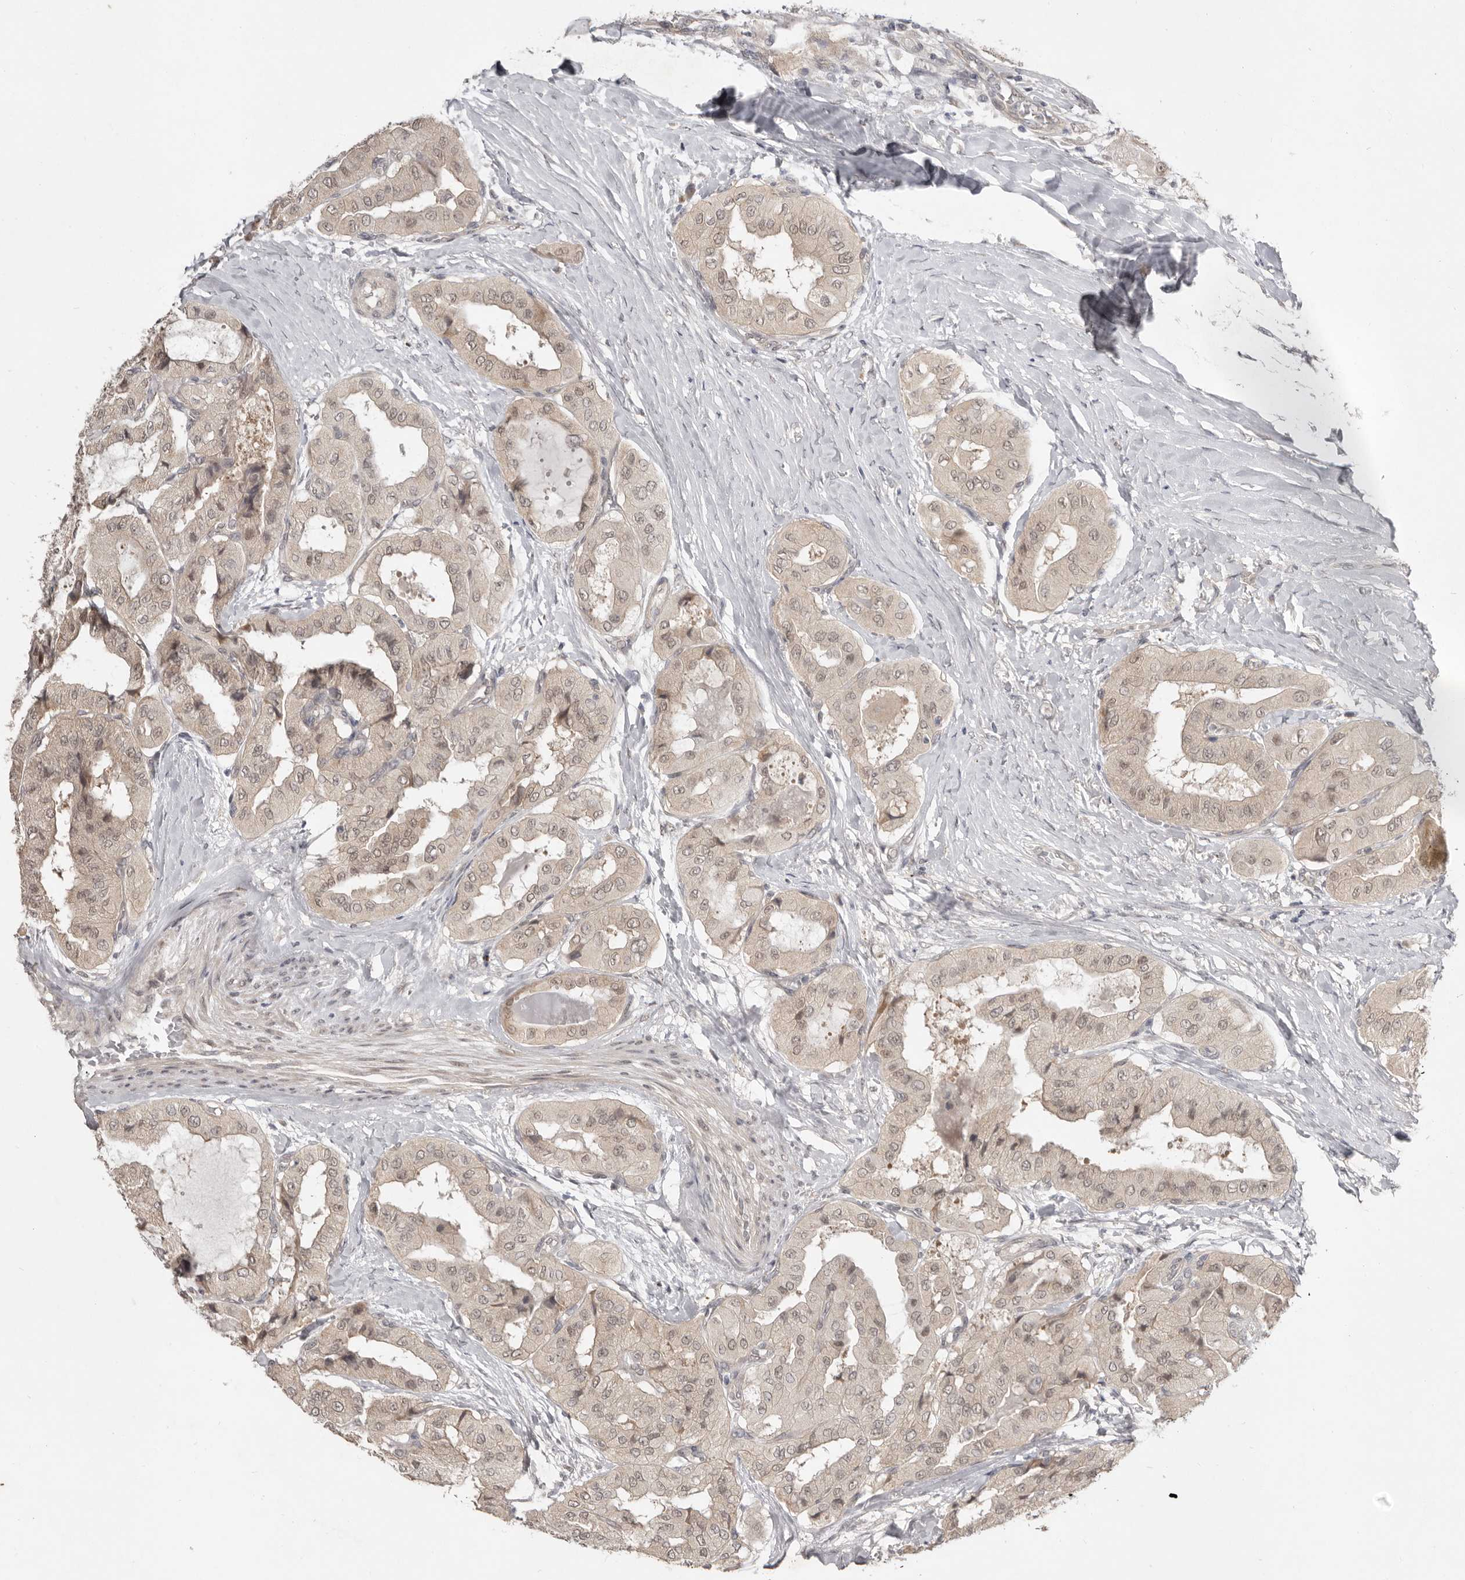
{"staining": {"intensity": "weak", "quantity": ">75%", "location": "cytoplasmic/membranous,nuclear"}, "tissue": "thyroid cancer", "cell_type": "Tumor cells", "image_type": "cancer", "snomed": [{"axis": "morphology", "description": "Papillary adenocarcinoma, NOS"}, {"axis": "topography", "description": "Thyroid gland"}], "caption": "Immunohistochemistry (IHC) staining of thyroid cancer (papillary adenocarcinoma), which displays low levels of weak cytoplasmic/membranous and nuclear expression in about >75% of tumor cells indicating weak cytoplasmic/membranous and nuclear protein staining. The staining was performed using DAB (3,3'-diaminobenzidine) (brown) for protein detection and nuclei were counterstained in hematoxylin (blue).", "gene": "NSUN4", "patient": {"sex": "female", "age": 59}}